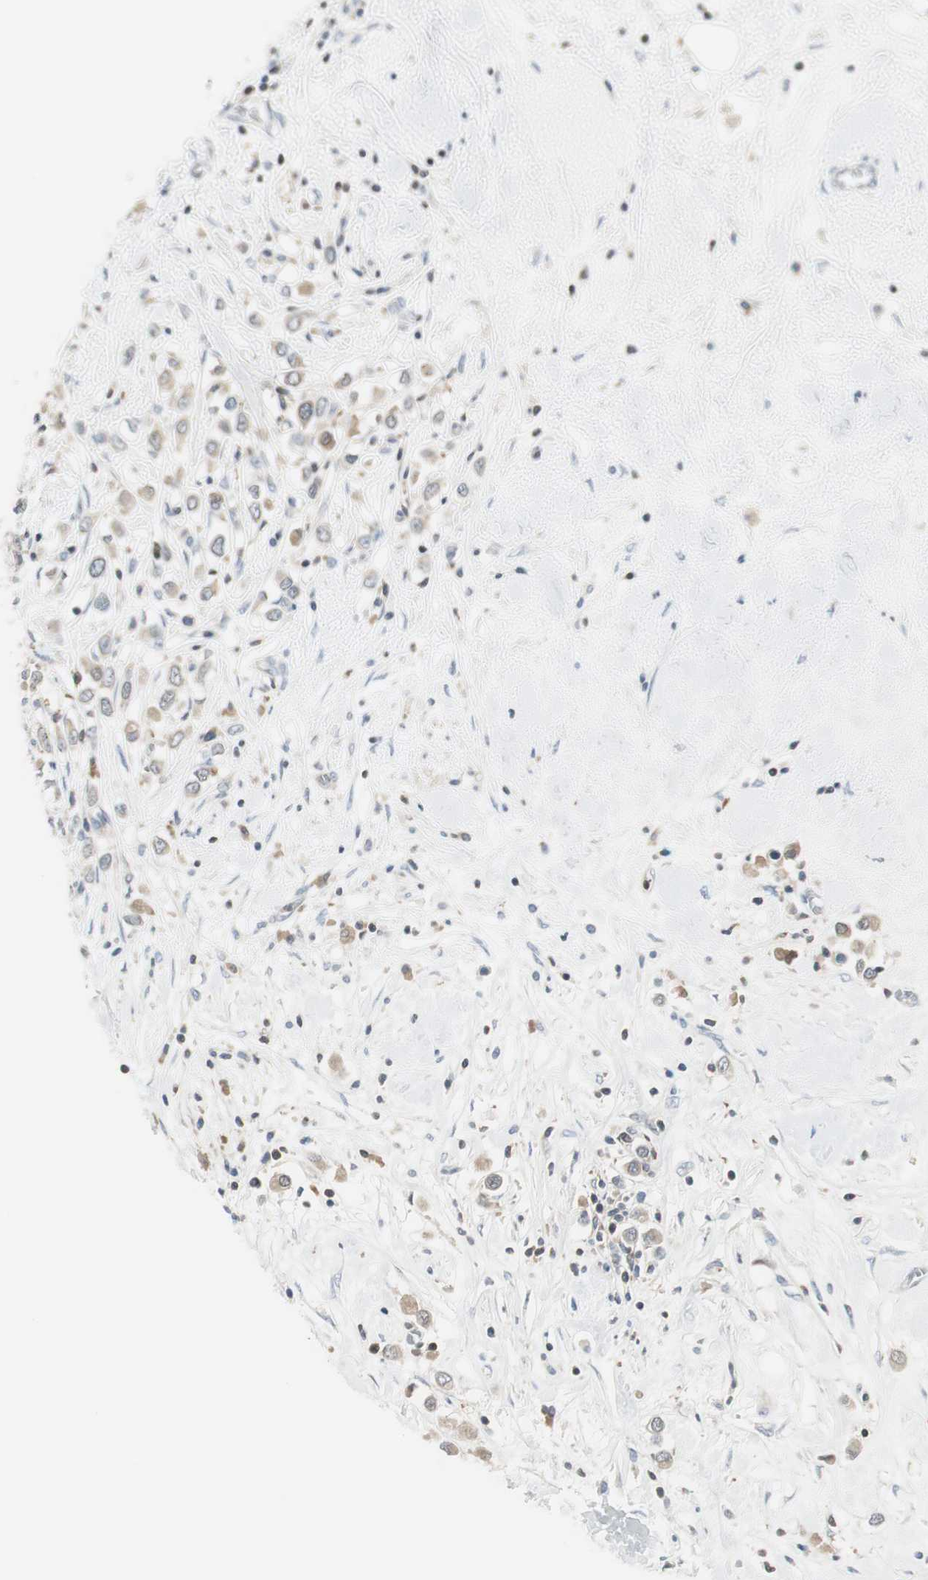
{"staining": {"intensity": "weak", "quantity": ">75%", "location": "cytoplasmic/membranous"}, "tissue": "breast cancer", "cell_type": "Tumor cells", "image_type": "cancer", "snomed": [{"axis": "morphology", "description": "Duct carcinoma"}, {"axis": "topography", "description": "Breast"}], "caption": "Immunohistochemical staining of breast cancer (invasive ductal carcinoma) reveals low levels of weak cytoplasmic/membranous protein expression in about >75% of tumor cells. (Stains: DAB in brown, nuclei in blue, Microscopy: brightfield microscopy at high magnification).", "gene": "SLC9A3R1", "patient": {"sex": "female", "age": 61}}